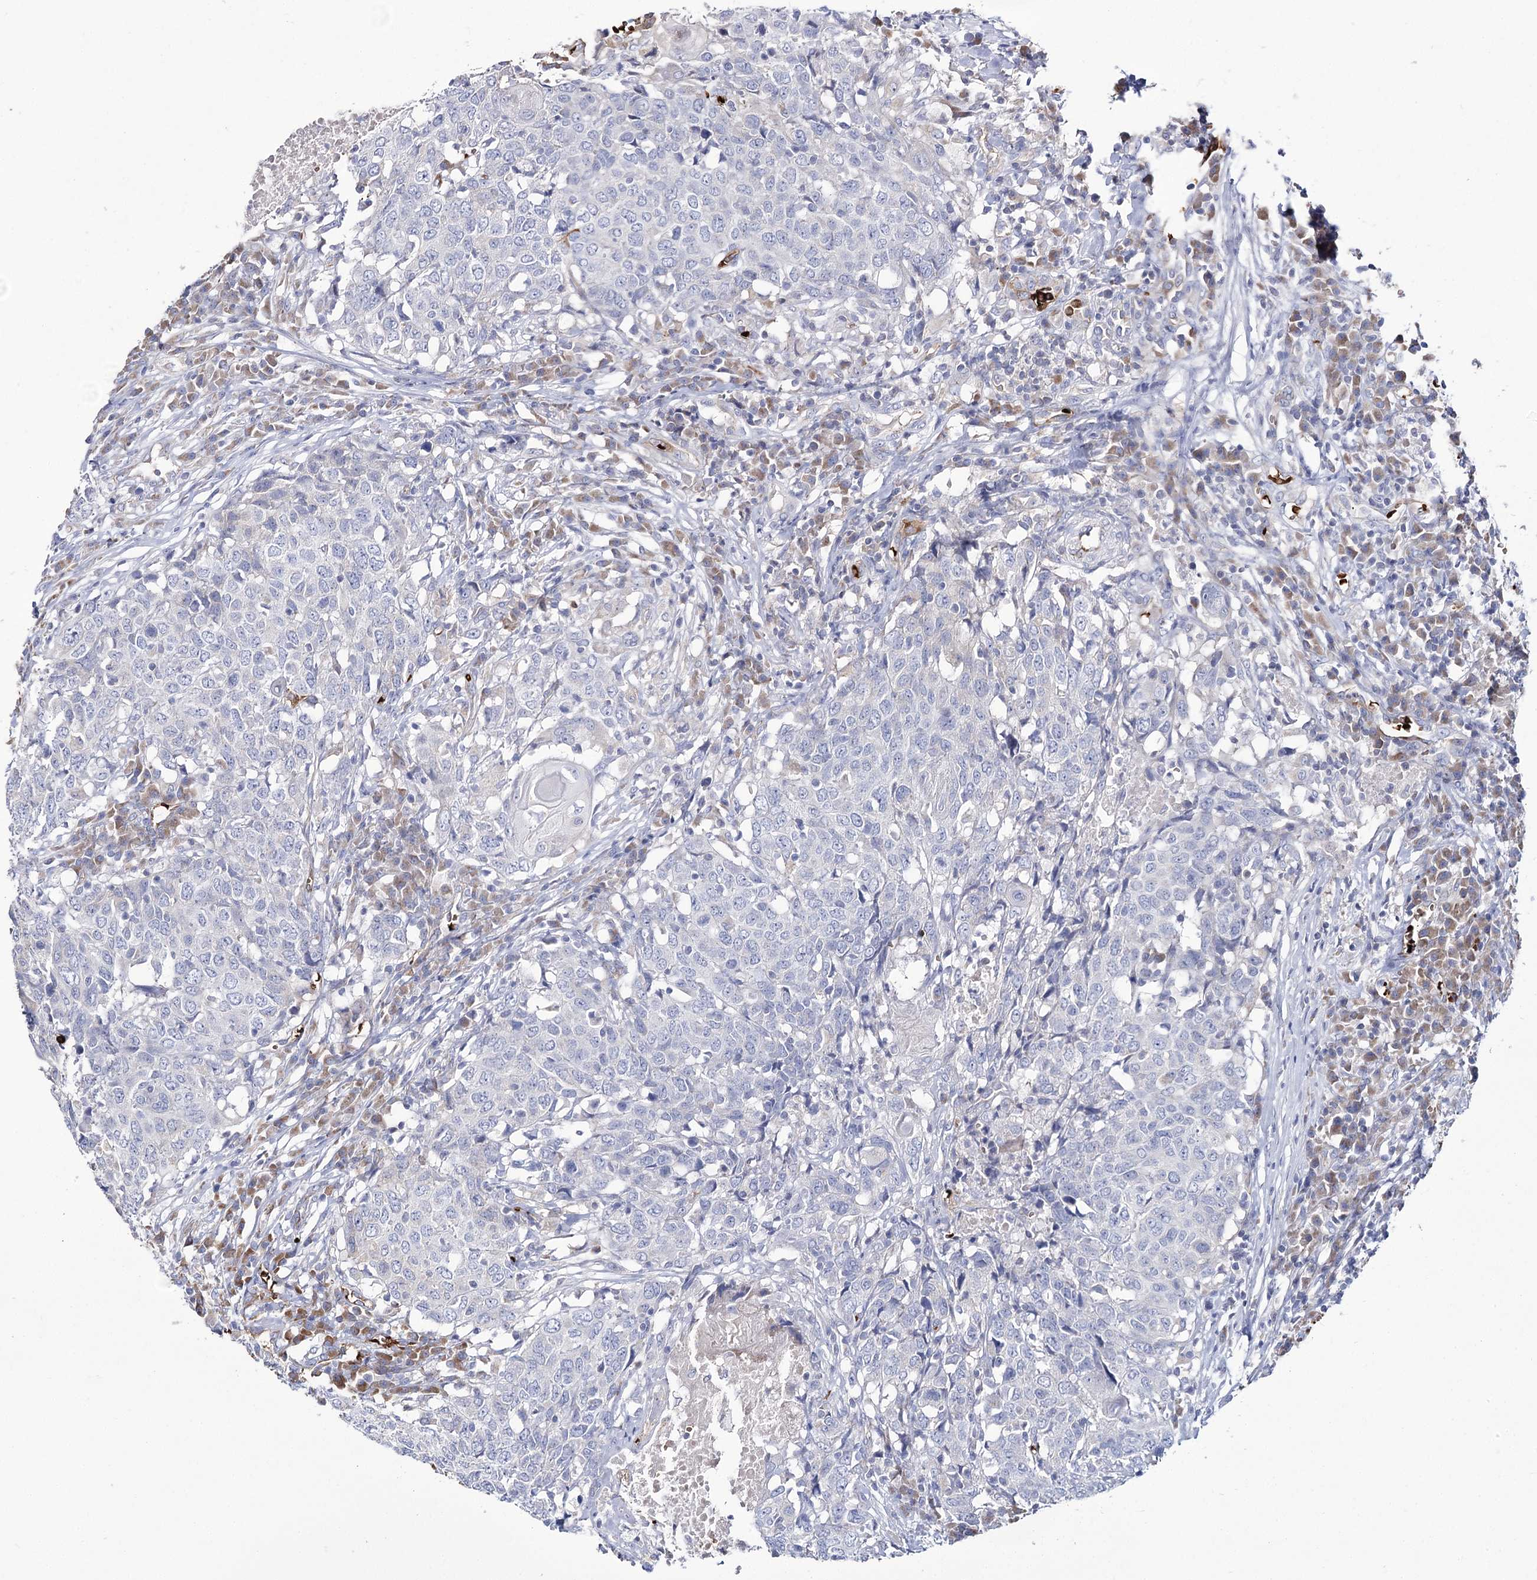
{"staining": {"intensity": "negative", "quantity": "none", "location": "none"}, "tissue": "head and neck cancer", "cell_type": "Tumor cells", "image_type": "cancer", "snomed": [{"axis": "morphology", "description": "Squamous cell carcinoma, NOS"}, {"axis": "topography", "description": "Head-Neck"}], "caption": "Head and neck cancer stained for a protein using immunohistochemistry demonstrates no staining tumor cells.", "gene": "GBF1", "patient": {"sex": "male", "age": 66}}